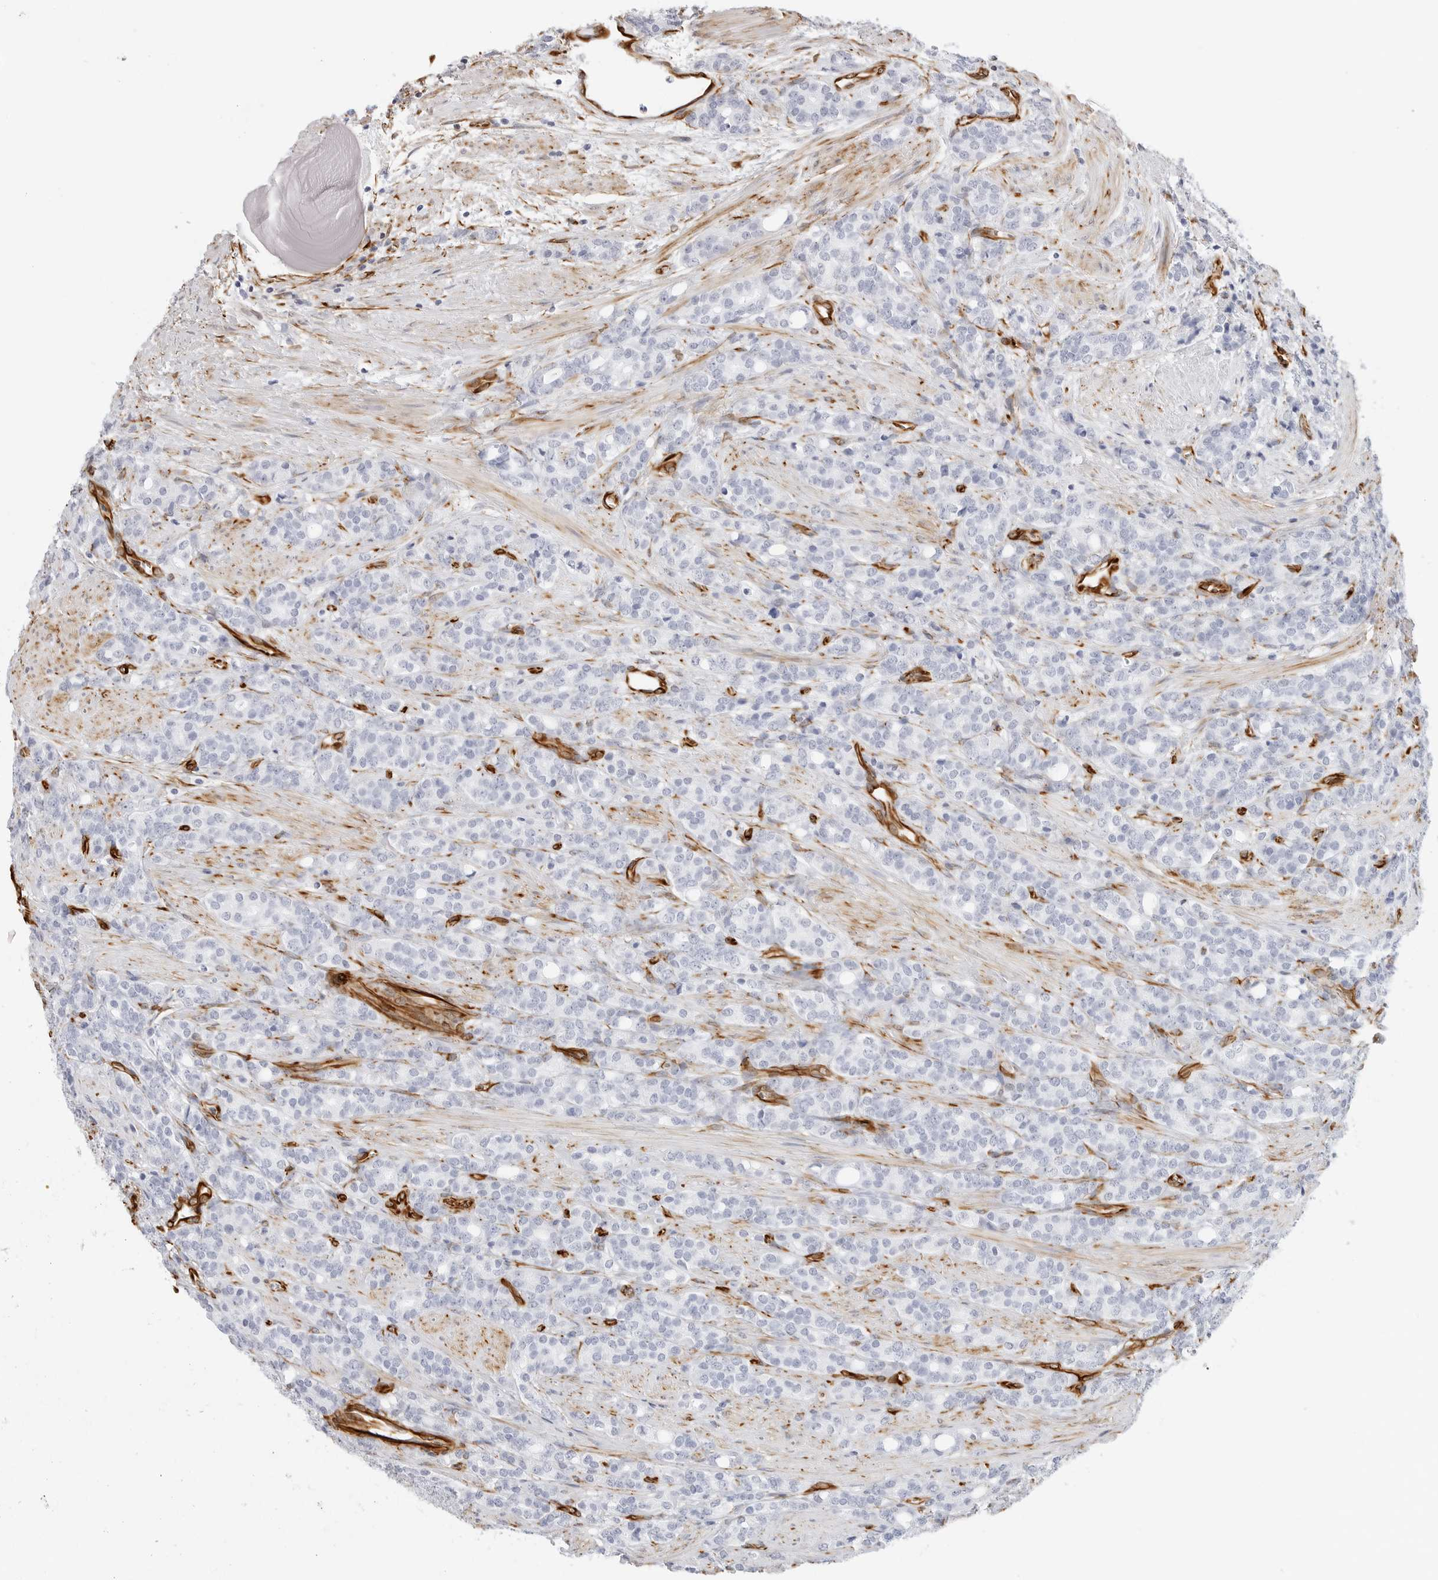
{"staining": {"intensity": "negative", "quantity": "none", "location": "none"}, "tissue": "prostate cancer", "cell_type": "Tumor cells", "image_type": "cancer", "snomed": [{"axis": "morphology", "description": "Adenocarcinoma, High grade"}, {"axis": "topography", "description": "Prostate"}], "caption": "This is an IHC micrograph of human prostate cancer. There is no staining in tumor cells.", "gene": "NES", "patient": {"sex": "male", "age": 62}}